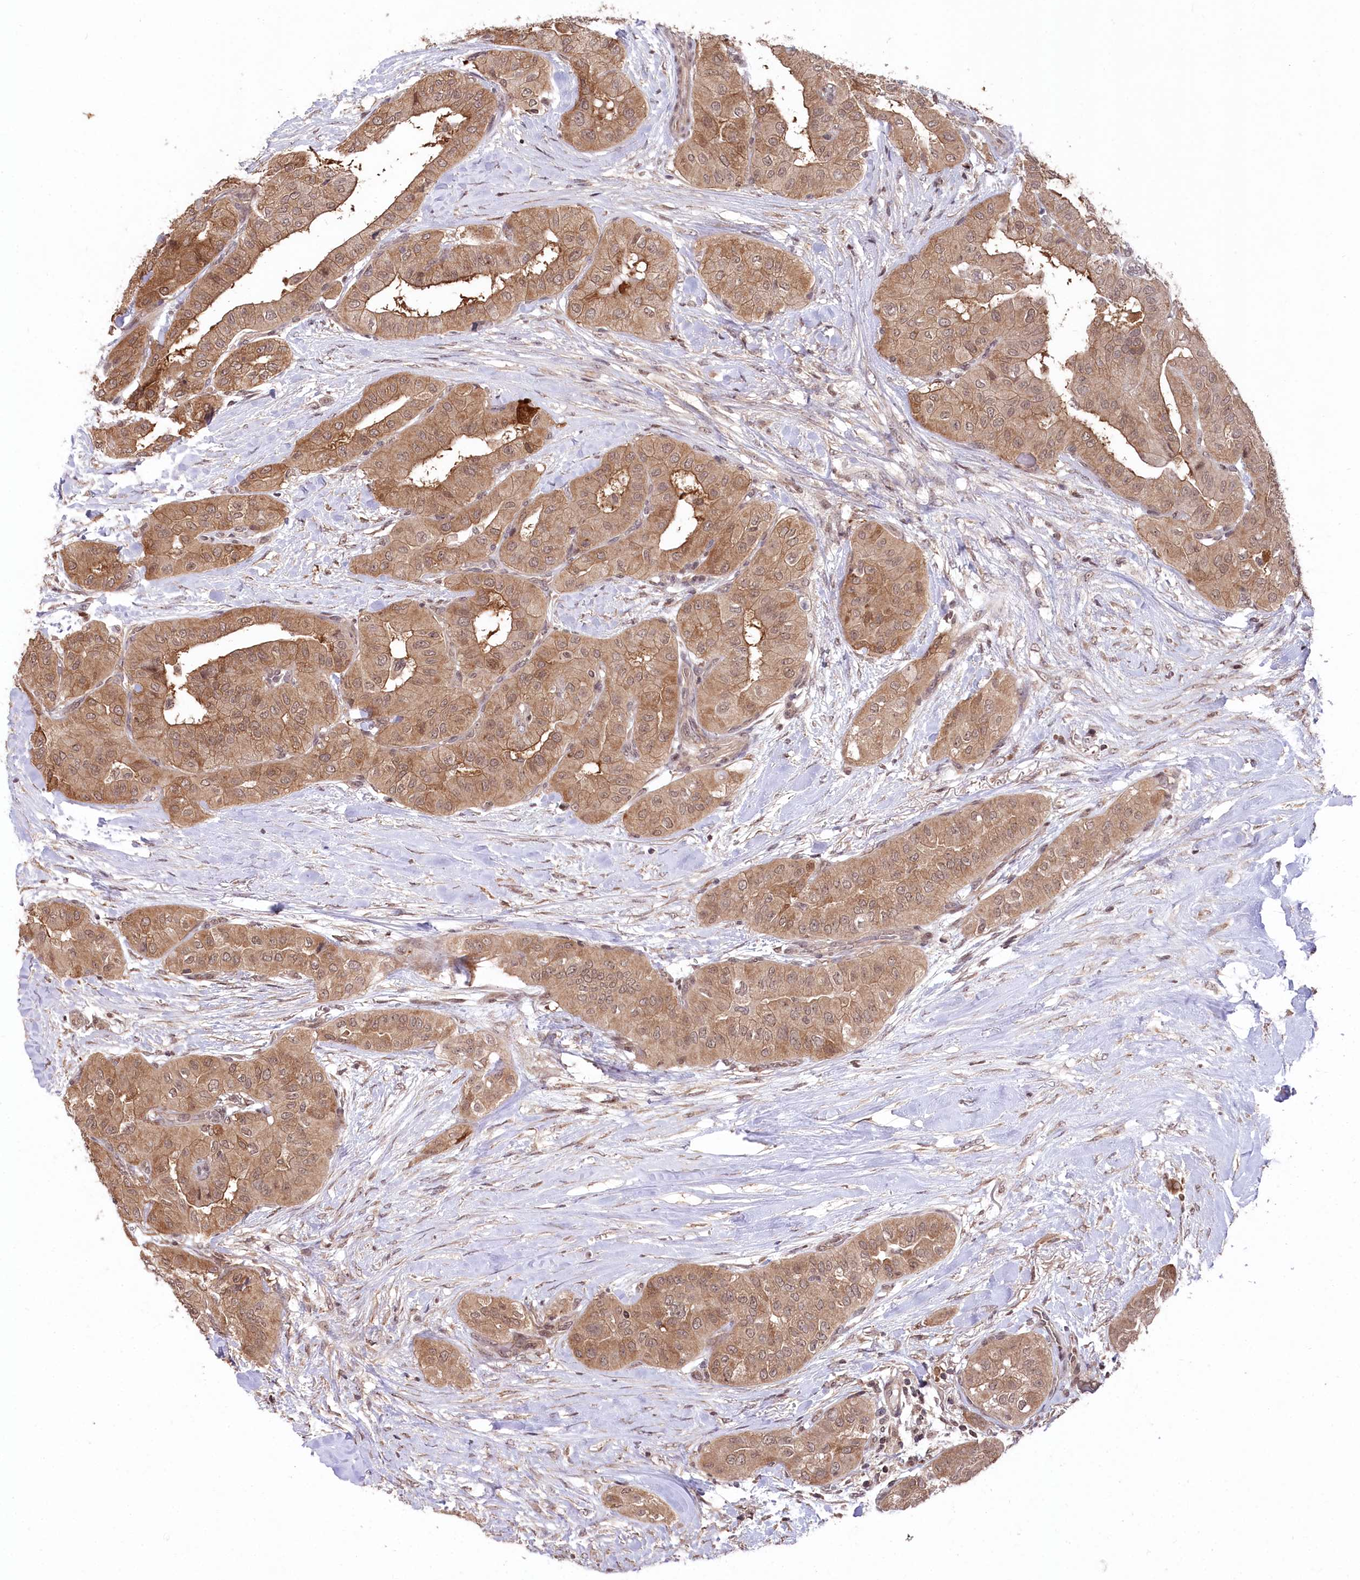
{"staining": {"intensity": "moderate", "quantity": ">75%", "location": "cytoplasmic/membranous"}, "tissue": "thyroid cancer", "cell_type": "Tumor cells", "image_type": "cancer", "snomed": [{"axis": "morphology", "description": "Papillary adenocarcinoma, NOS"}, {"axis": "topography", "description": "Thyroid gland"}], "caption": "Thyroid papillary adenocarcinoma tissue shows moderate cytoplasmic/membranous positivity in approximately >75% of tumor cells, visualized by immunohistochemistry. (DAB (3,3'-diaminobenzidine) IHC, brown staining for protein, blue staining for nuclei).", "gene": "CCSER2", "patient": {"sex": "female", "age": 59}}